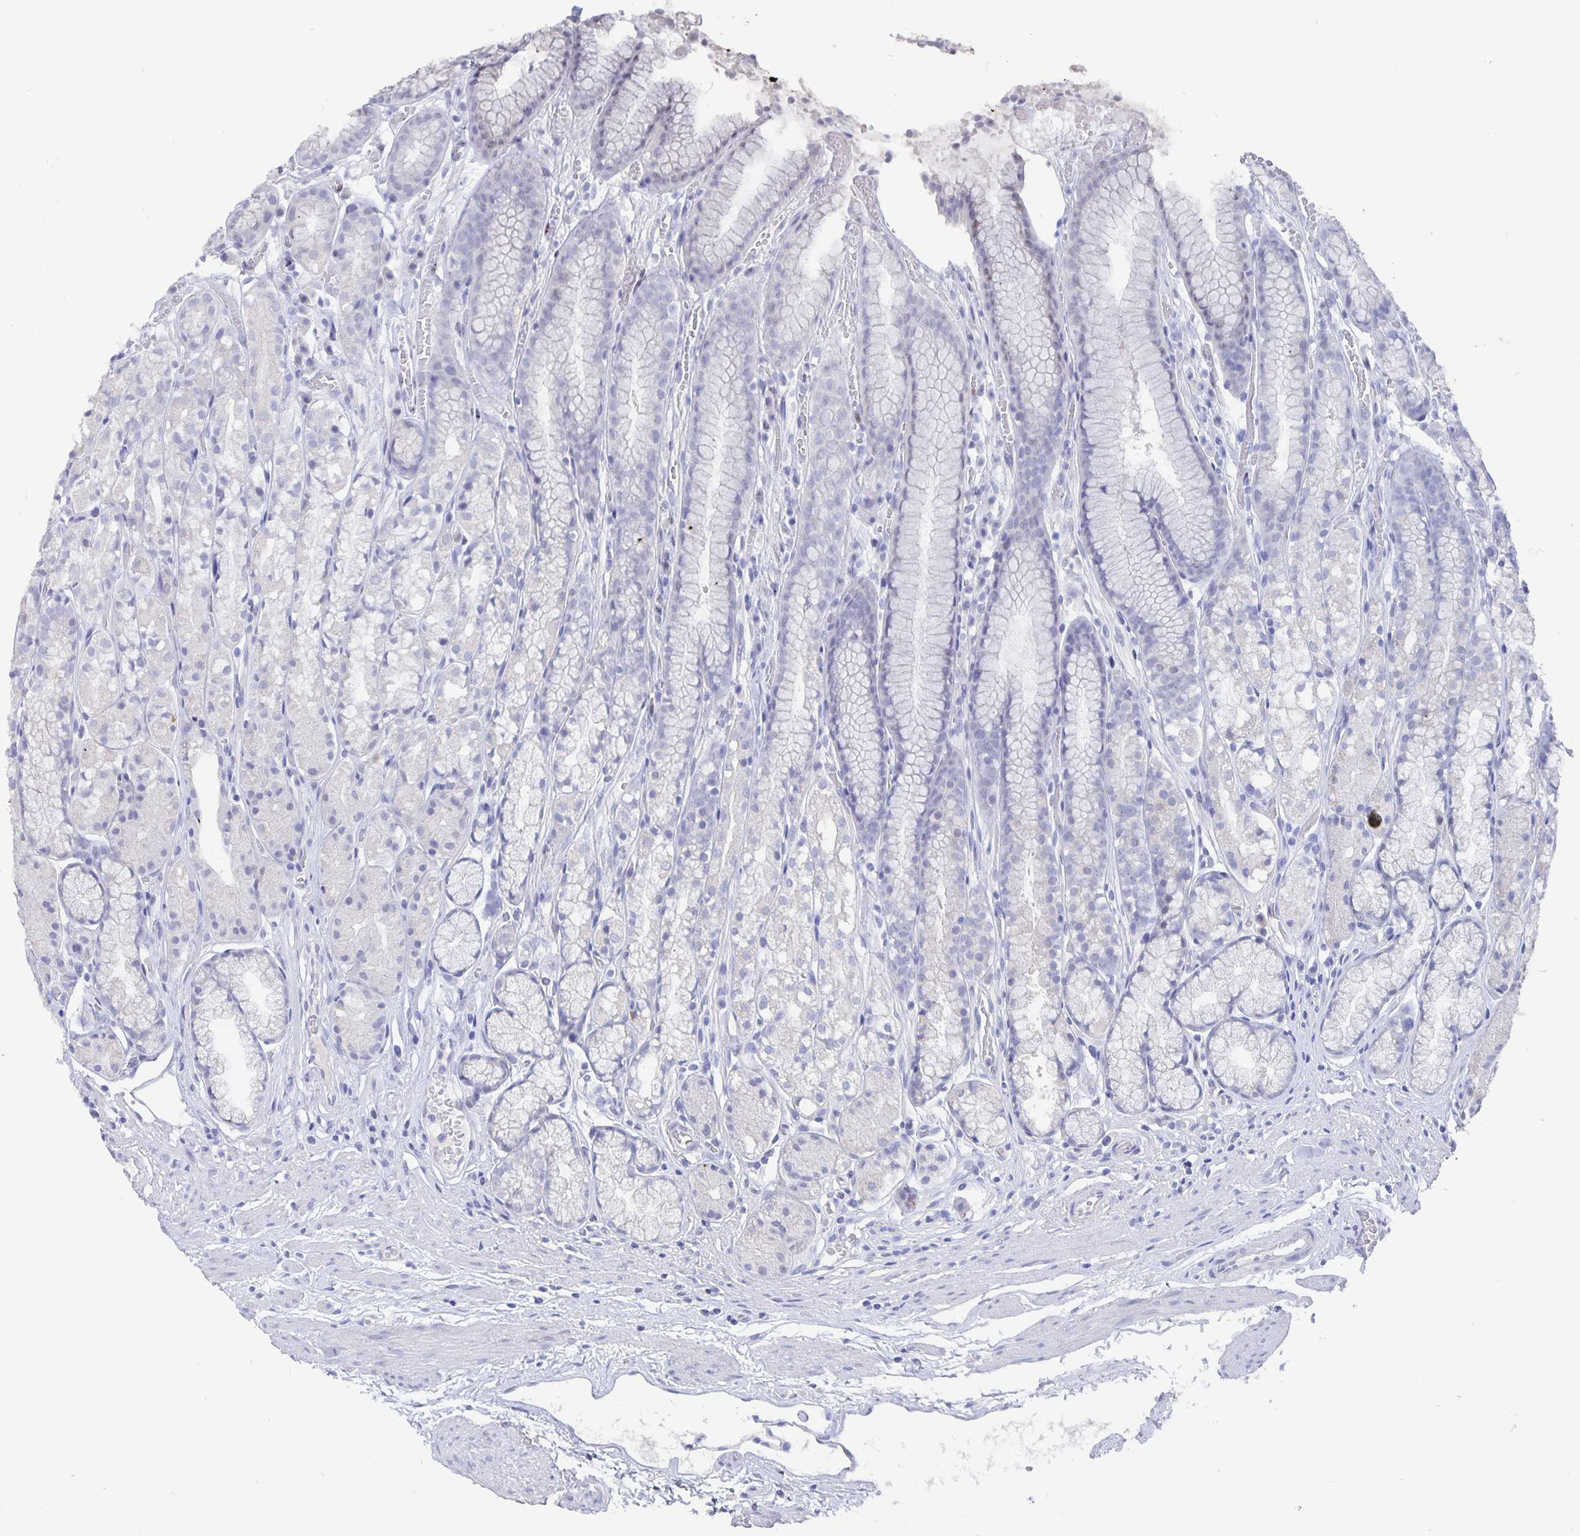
{"staining": {"intensity": "negative", "quantity": "none", "location": "none"}, "tissue": "stomach", "cell_type": "Glandular cells", "image_type": "normal", "snomed": [{"axis": "morphology", "description": "Normal tissue, NOS"}, {"axis": "topography", "description": "Smooth muscle"}, {"axis": "topography", "description": "Stomach"}], "caption": "Stomach was stained to show a protein in brown. There is no significant expression in glandular cells. (Brightfield microscopy of DAB IHC at high magnification).", "gene": "SMOC1", "patient": {"sex": "male", "age": 70}}